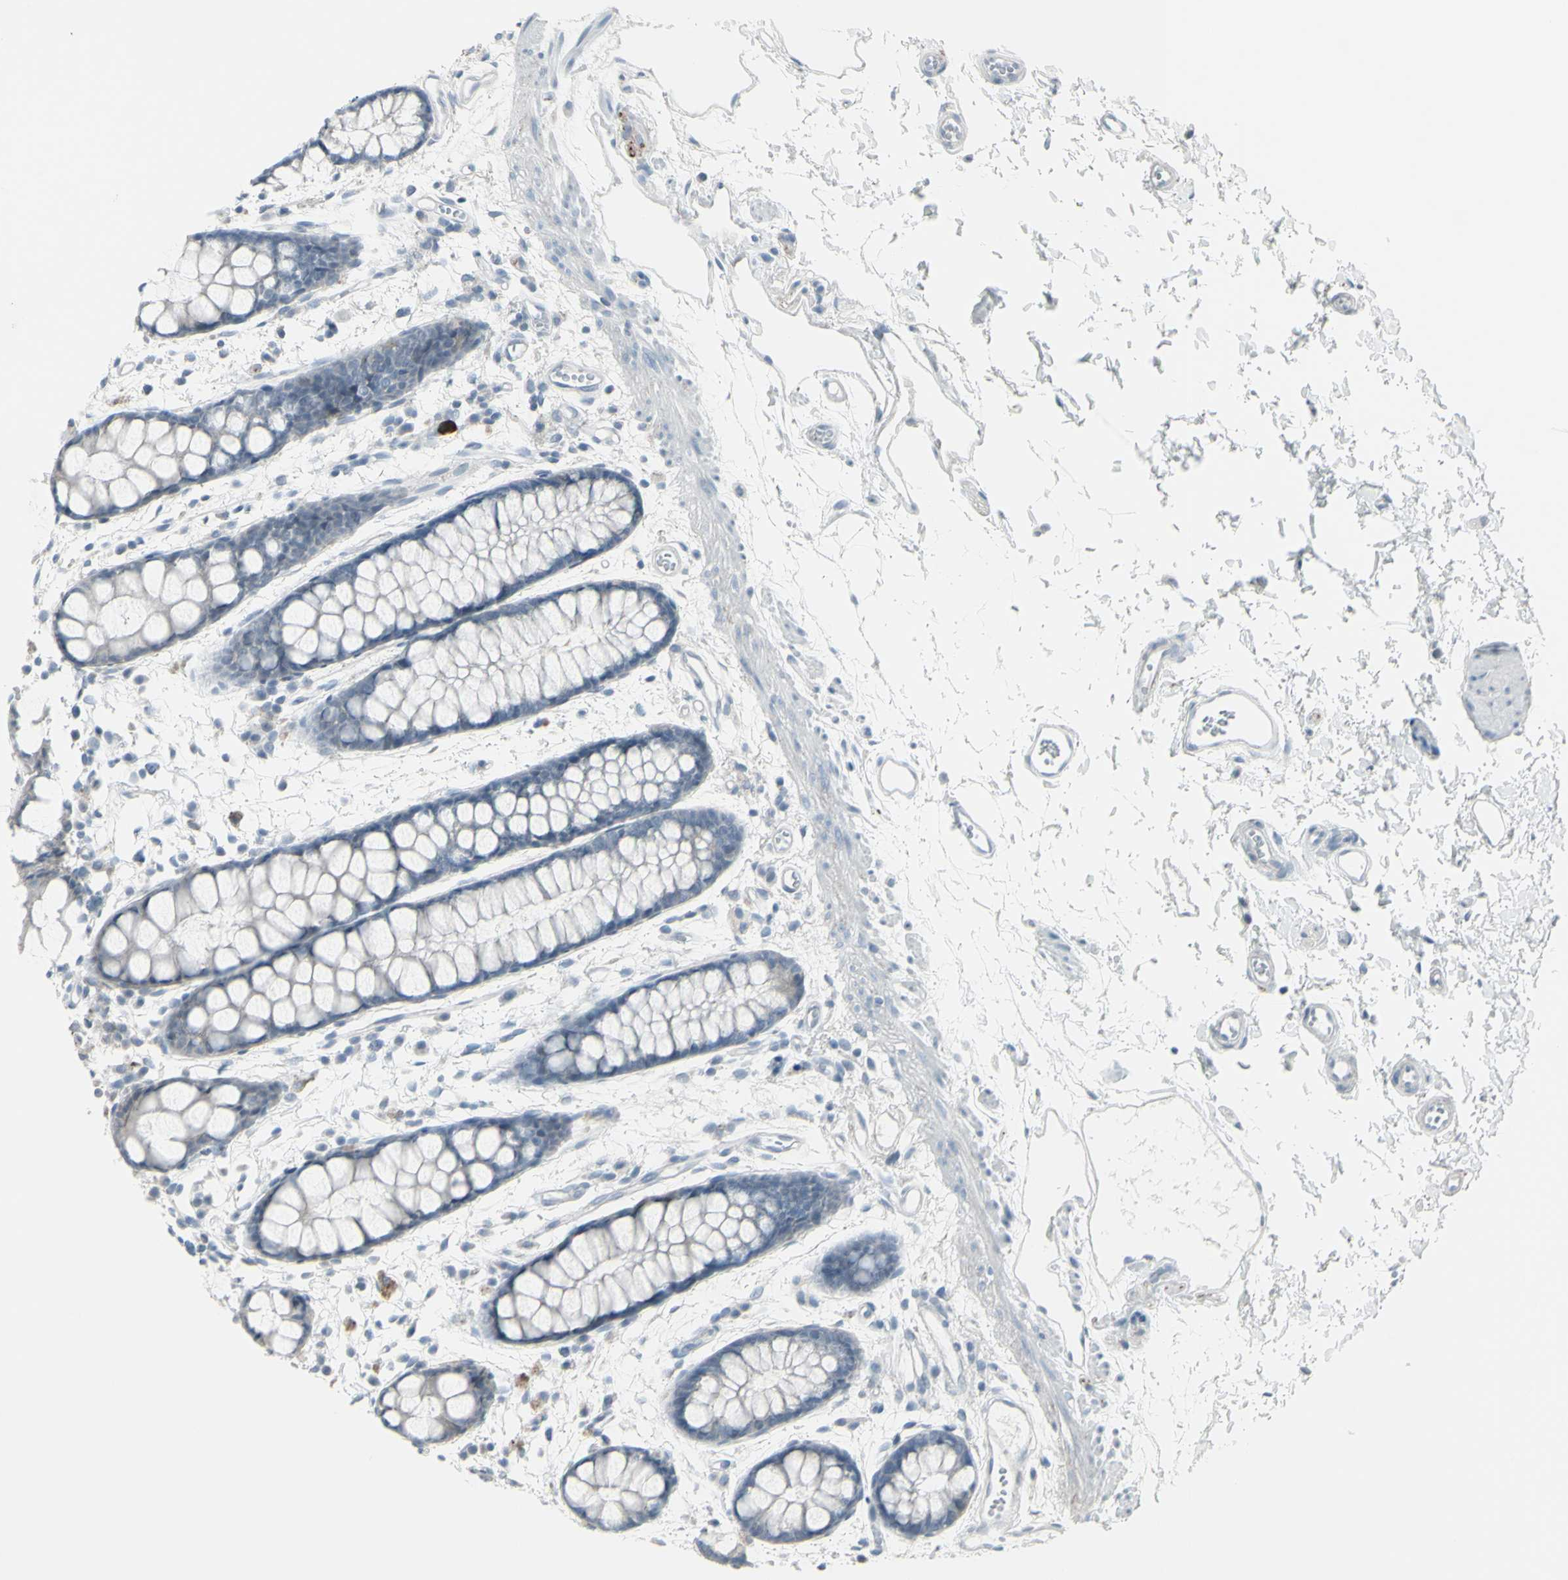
{"staining": {"intensity": "negative", "quantity": "none", "location": "none"}, "tissue": "rectum", "cell_type": "Glandular cells", "image_type": "normal", "snomed": [{"axis": "morphology", "description": "Normal tissue, NOS"}, {"axis": "topography", "description": "Rectum"}], "caption": "This is an immunohistochemistry (IHC) photomicrograph of benign human rectum. There is no positivity in glandular cells.", "gene": "RAB3A", "patient": {"sex": "female", "age": 66}}